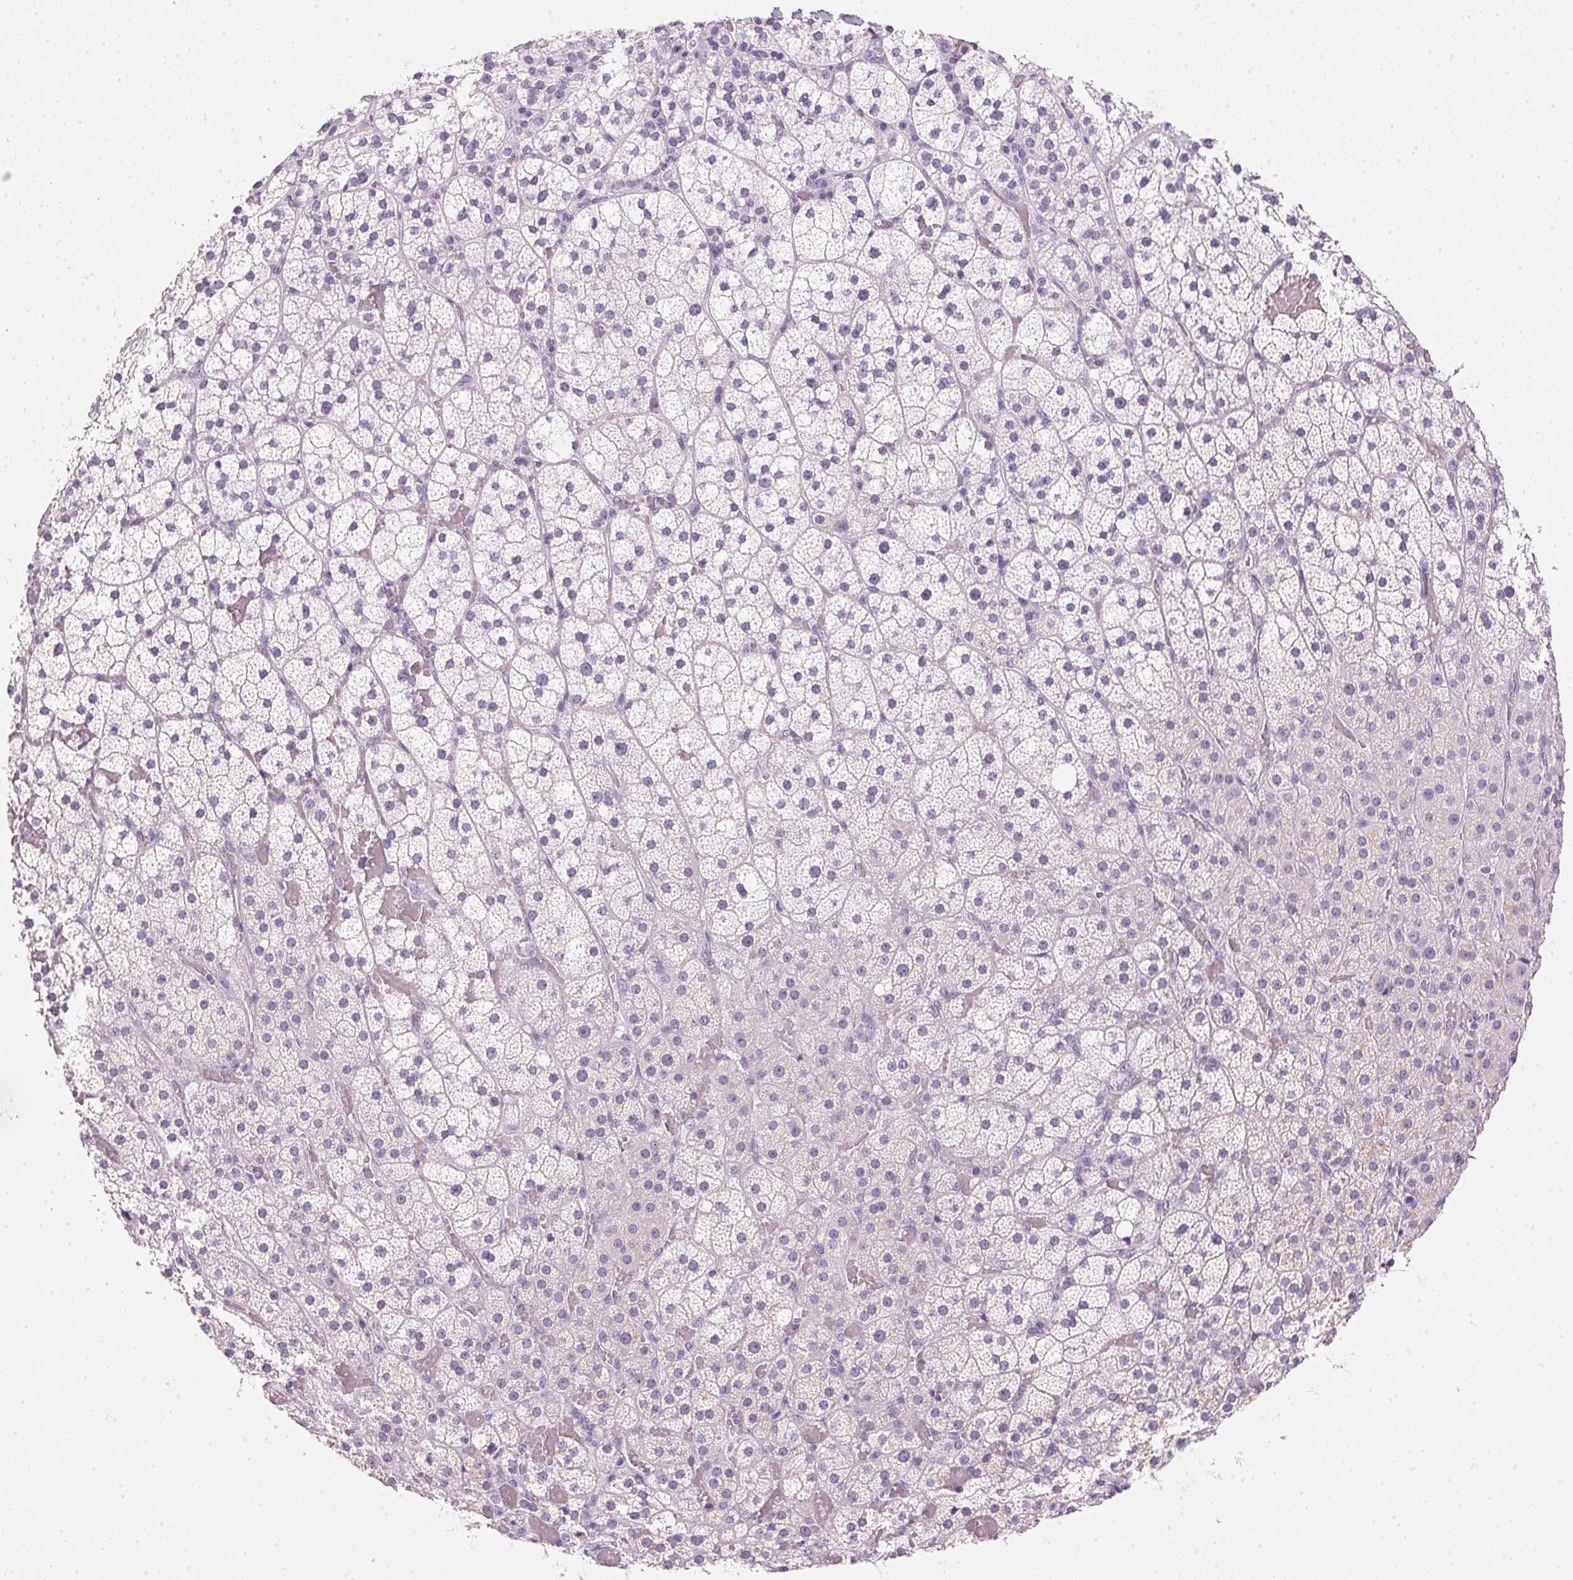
{"staining": {"intensity": "negative", "quantity": "none", "location": "none"}, "tissue": "adrenal gland", "cell_type": "Glandular cells", "image_type": "normal", "snomed": [{"axis": "morphology", "description": "Normal tissue, NOS"}, {"axis": "topography", "description": "Adrenal gland"}], "caption": "Immunohistochemistry (IHC) histopathology image of unremarkable adrenal gland: adrenal gland stained with DAB demonstrates no significant protein expression in glandular cells. Brightfield microscopy of IHC stained with DAB (brown) and hematoxylin (blue), captured at high magnification.", "gene": "IGFBP1", "patient": {"sex": "male", "age": 53}}